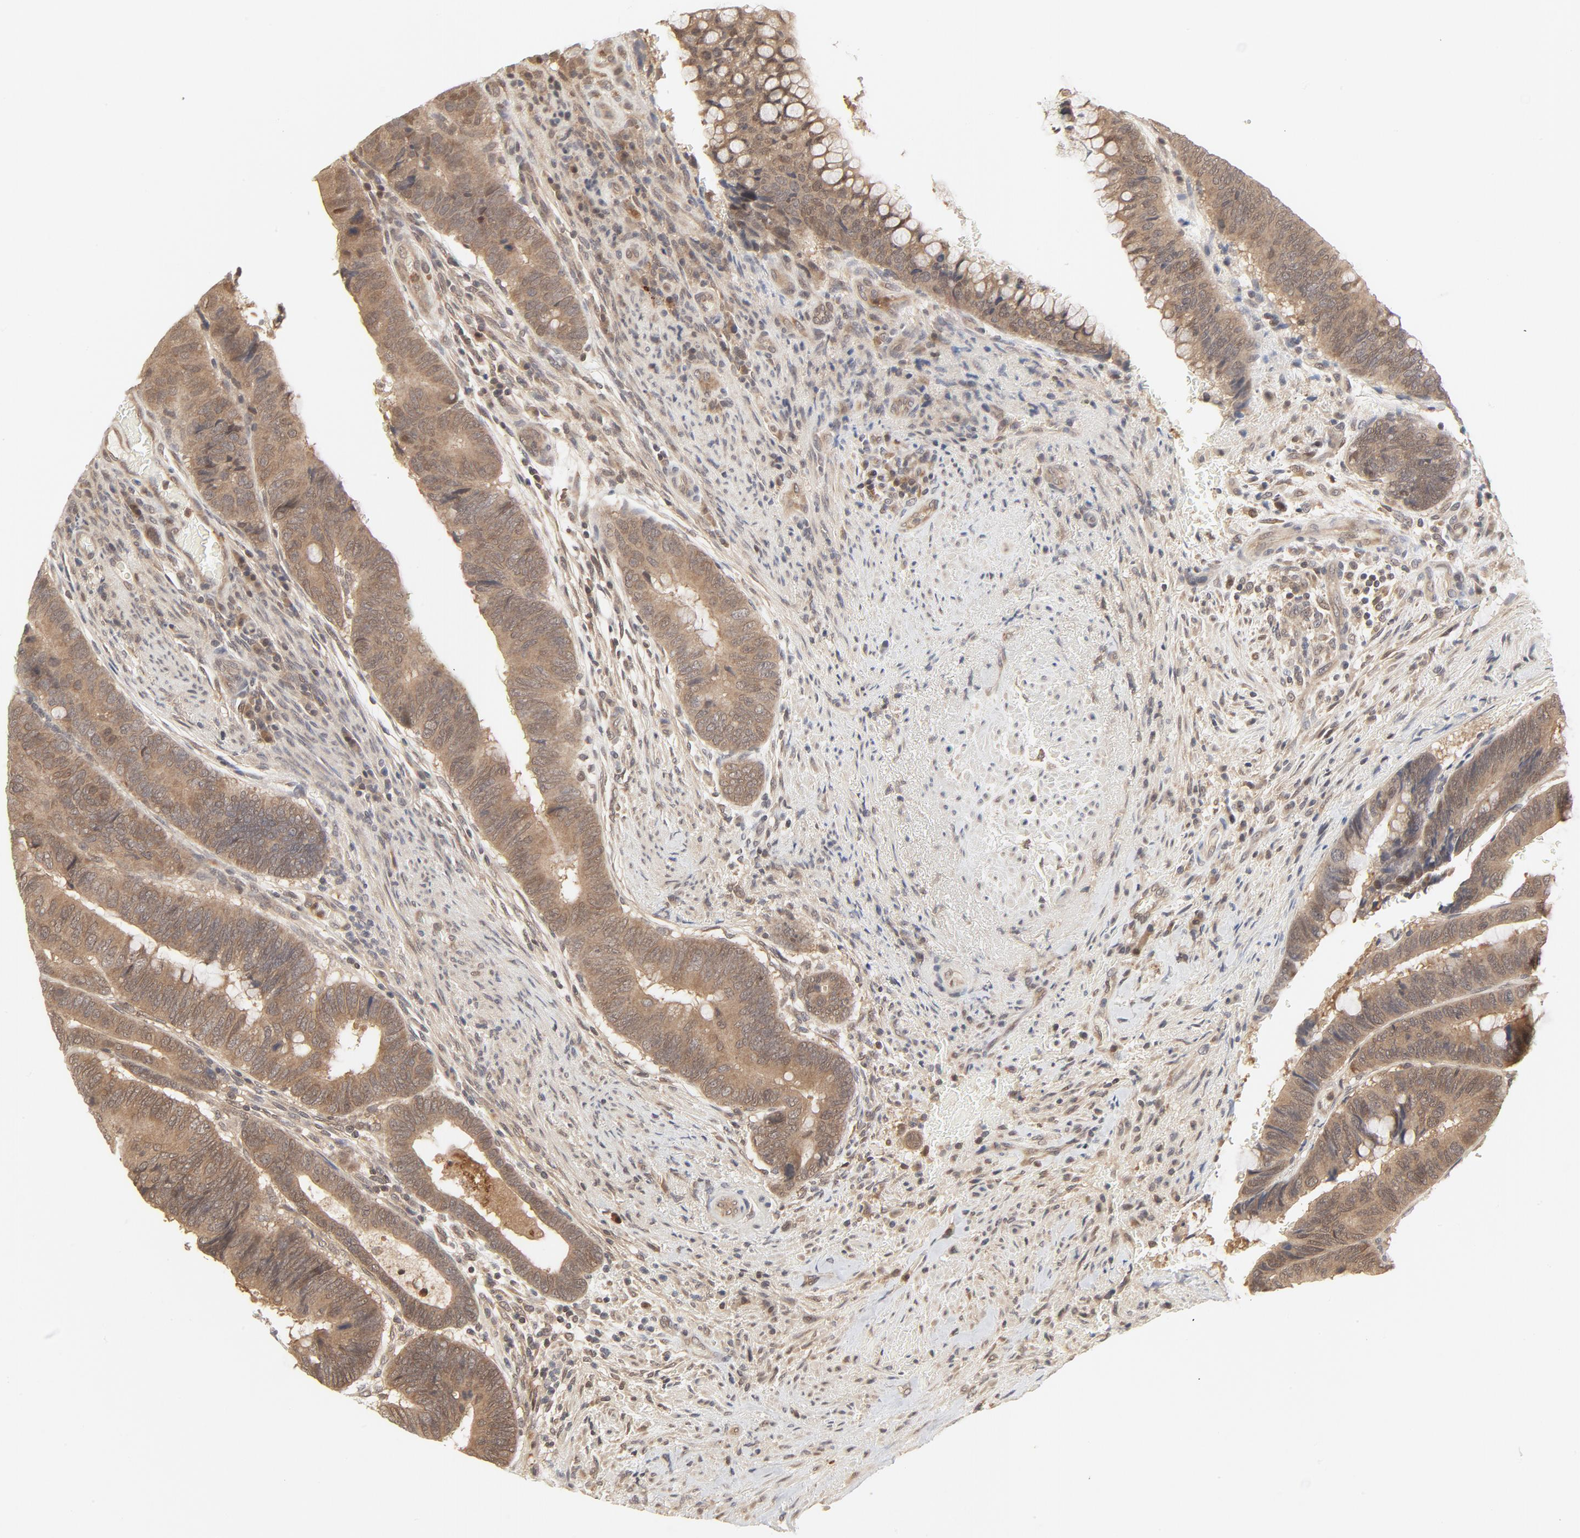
{"staining": {"intensity": "moderate", "quantity": "25%-75%", "location": "cytoplasmic/membranous,nuclear"}, "tissue": "colorectal cancer", "cell_type": "Tumor cells", "image_type": "cancer", "snomed": [{"axis": "morphology", "description": "Normal tissue, NOS"}, {"axis": "morphology", "description": "Adenocarcinoma, NOS"}, {"axis": "topography", "description": "Rectum"}], "caption": "Human colorectal adenocarcinoma stained for a protein (brown) shows moderate cytoplasmic/membranous and nuclear positive staining in approximately 25%-75% of tumor cells.", "gene": "NEDD8", "patient": {"sex": "male", "age": 92}}